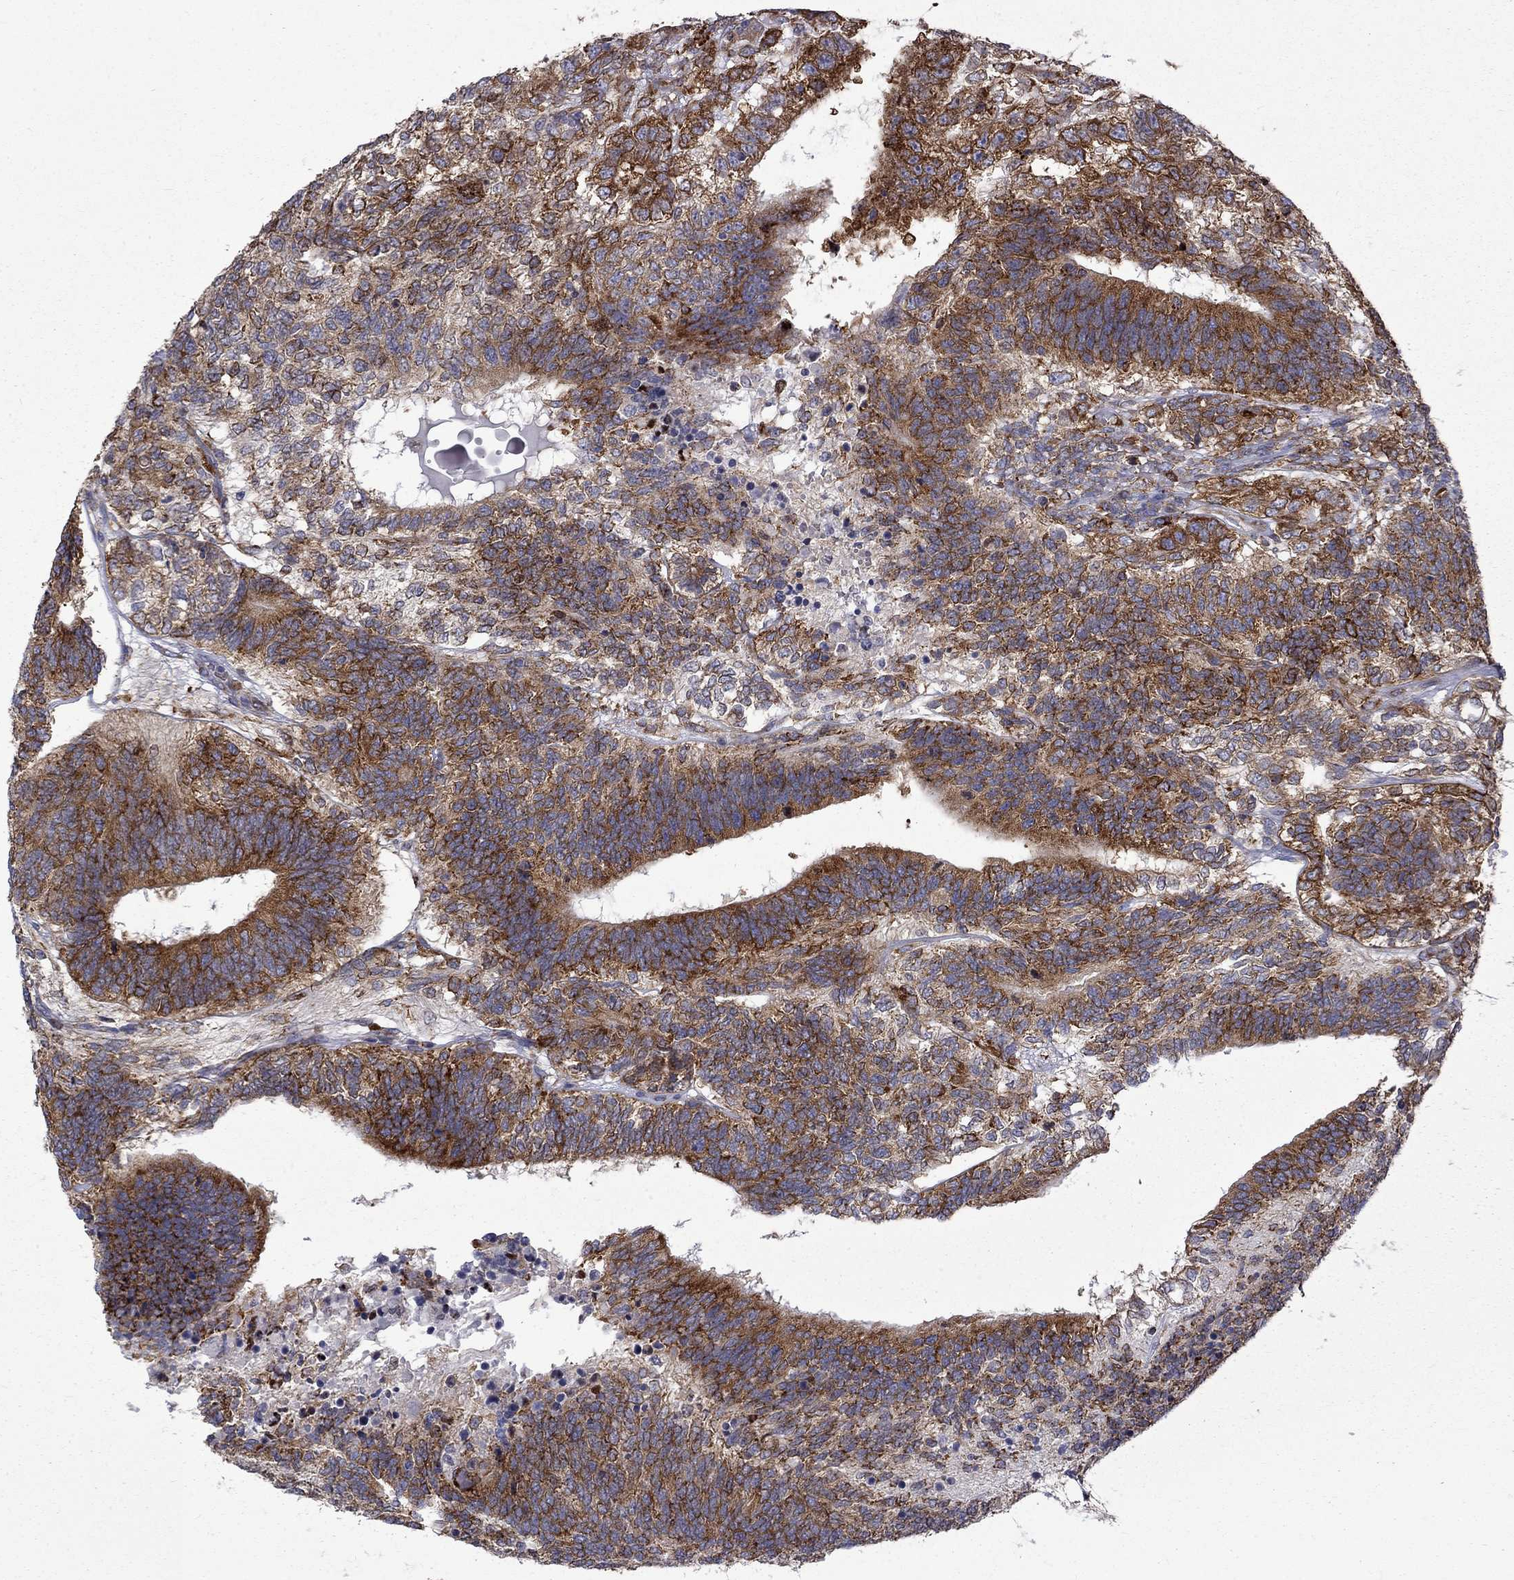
{"staining": {"intensity": "strong", "quantity": ">75%", "location": "cytoplasmic/membranous"}, "tissue": "testis cancer", "cell_type": "Tumor cells", "image_type": "cancer", "snomed": [{"axis": "morphology", "description": "Seminoma, NOS"}, {"axis": "morphology", "description": "Carcinoma, Embryonal, NOS"}, {"axis": "topography", "description": "Testis"}], "caption": "Immunohistochemical staining of human testis cancer (seminoma) displays high levels of strong cytoplasmic/membranous positivity in approximately >75% of tumor cells.", "gene": "PABPC4", "patient": {"sex": "male", "age": 41}}